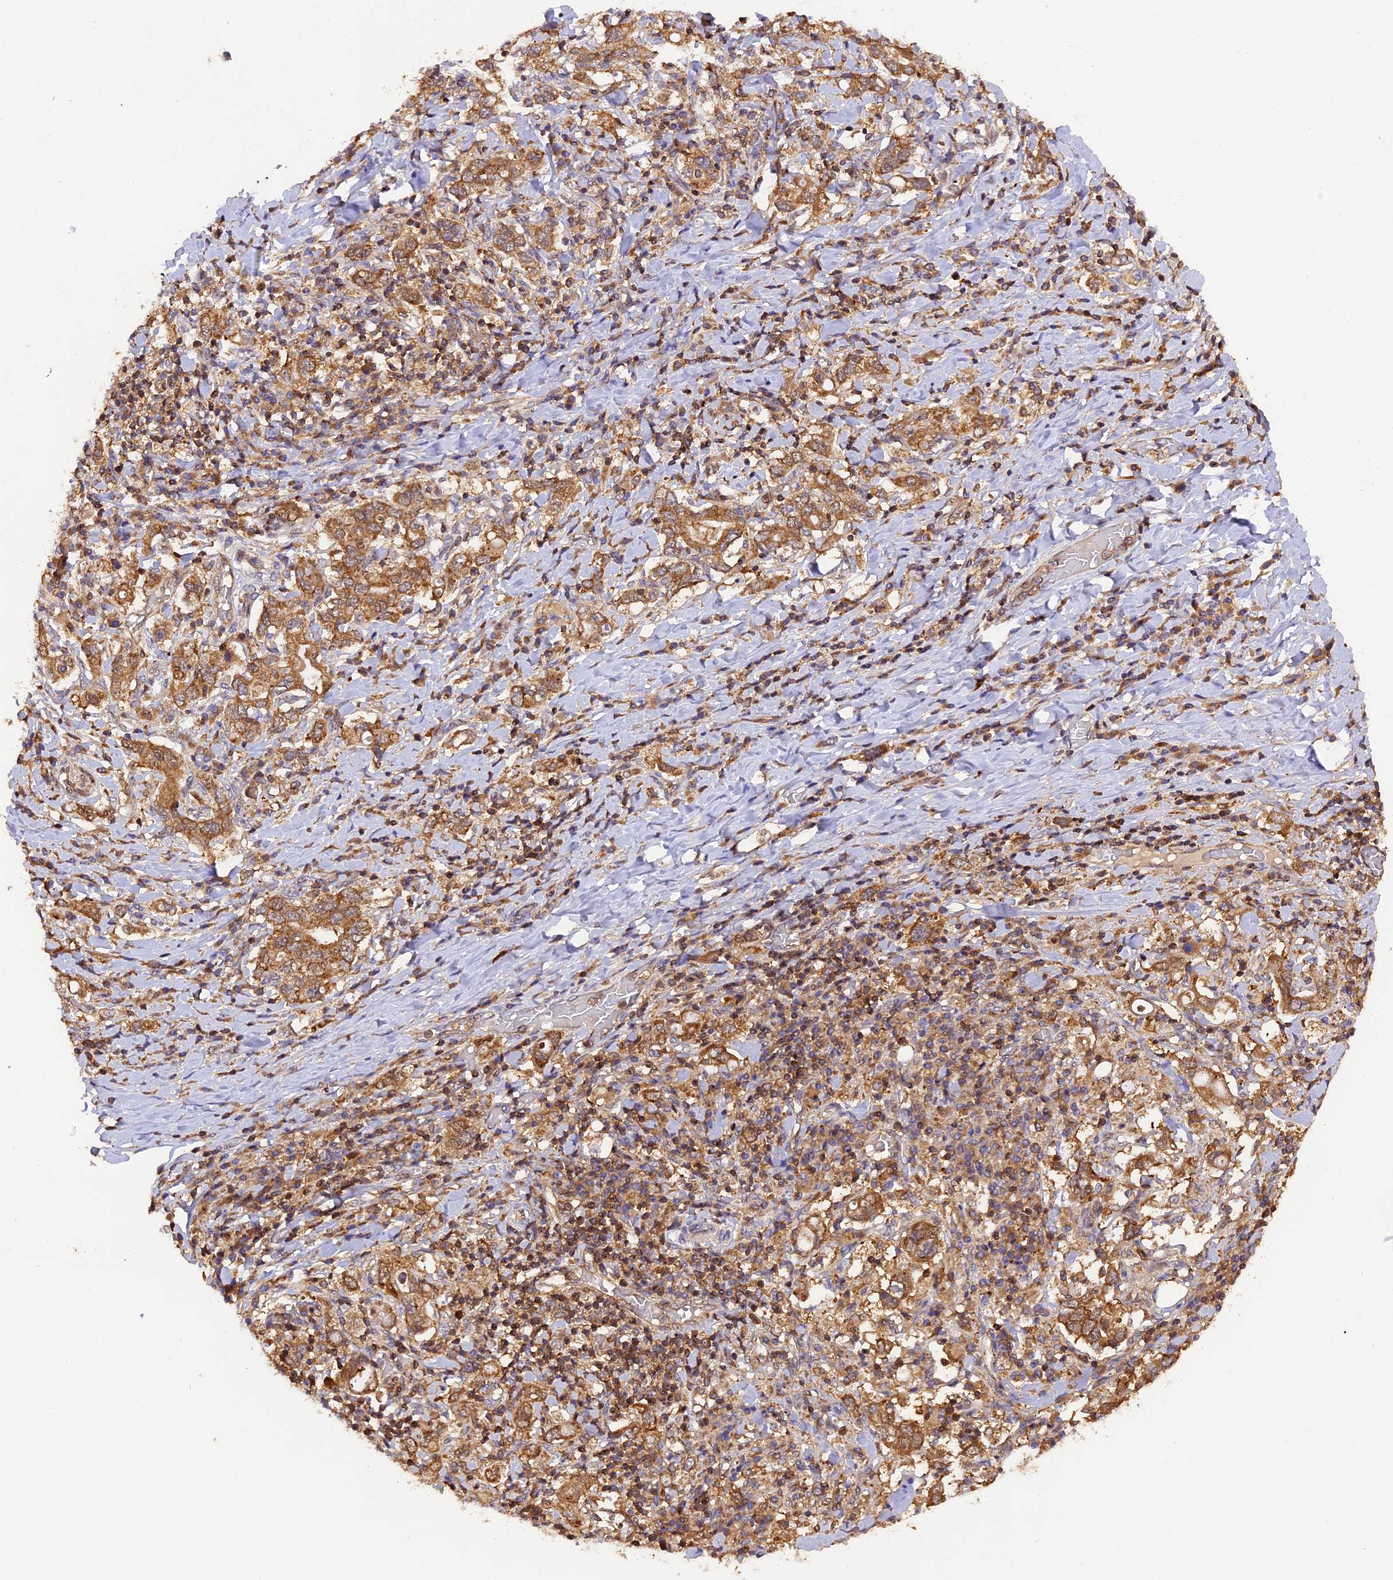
{"staining": {"intensity": "moderate", "quantity": ">75%", "location": "cytoplasmic/membranous"}, "tissue": "stomach cancer", "cell_type": "Tumor cells", "image_type": "cancer", "snomed": [{"axis": "morphology", "description": "Adenocarcinoma, NOS"}, {"axis": "topography", "description": "Stomach, upper"}, {"axis": "topography", "description": "Stomach"}], "caption": "Immunohistochemistry (IHC) (DAB) staining of human stomach adenocarcinoma exhibits moderate cytoplasmic/membranous protein staining in approximately >75% of tumor cells.", "gene": "PEX3", "patient": {"sex": "male", "age": 62}}